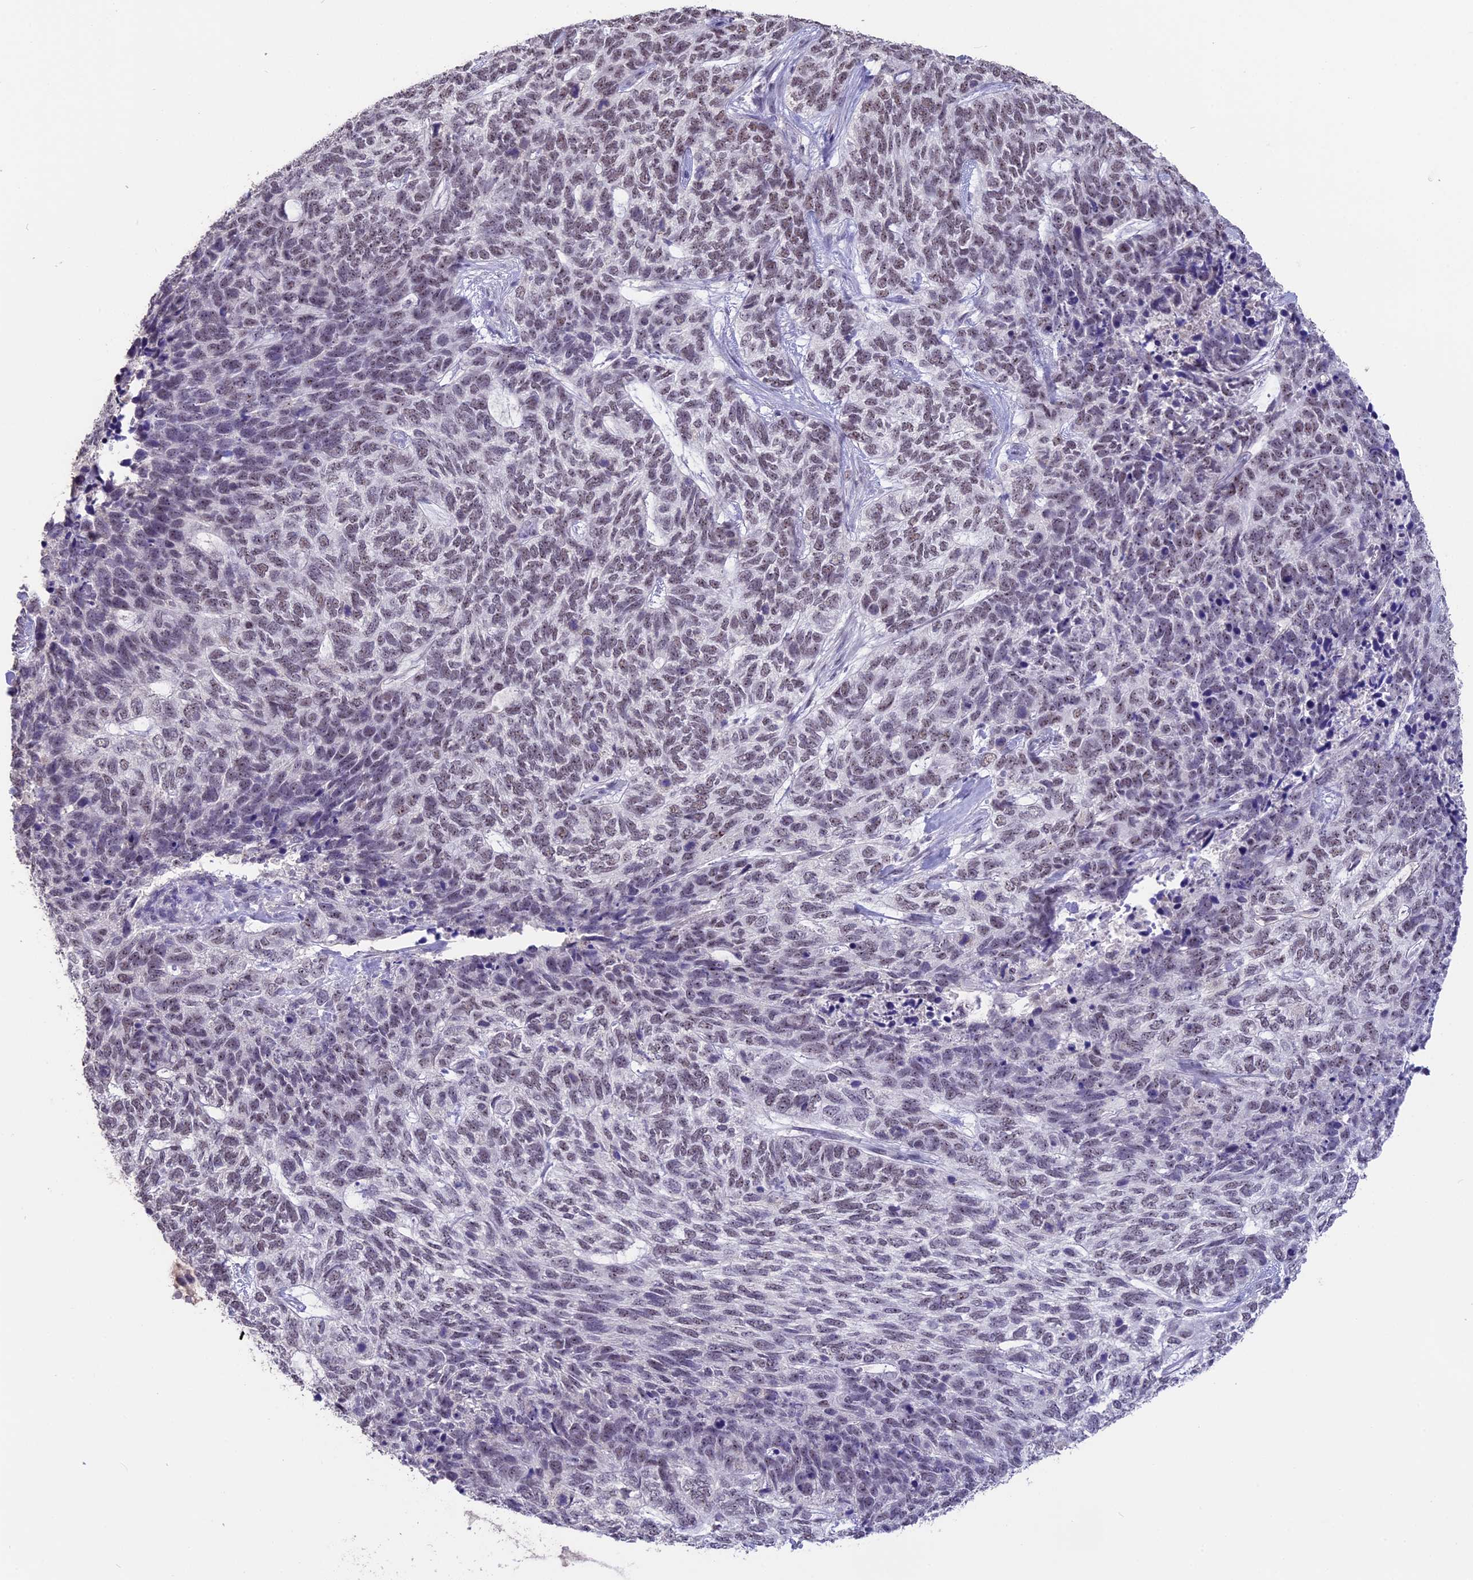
{"staining": {"intensity": "weak", "quantity": "<25%", "location": "nuclear"}, "tissue": "skin cancer", "cell_type": "Tumor cells", "image_type": "cancer", "snomed": [{"axis": "morphology", "description": "Basal cell carcinoma"}, {"axis": "topography", "description": "Skin"}], "caption": "This is a photomicrograph of immunohistochemistry staining of skin basal cell carcinoma, which shows no expression in tumor cells.", "gene": "SETD2", "patient": {"sex": "female", "age": 65}}